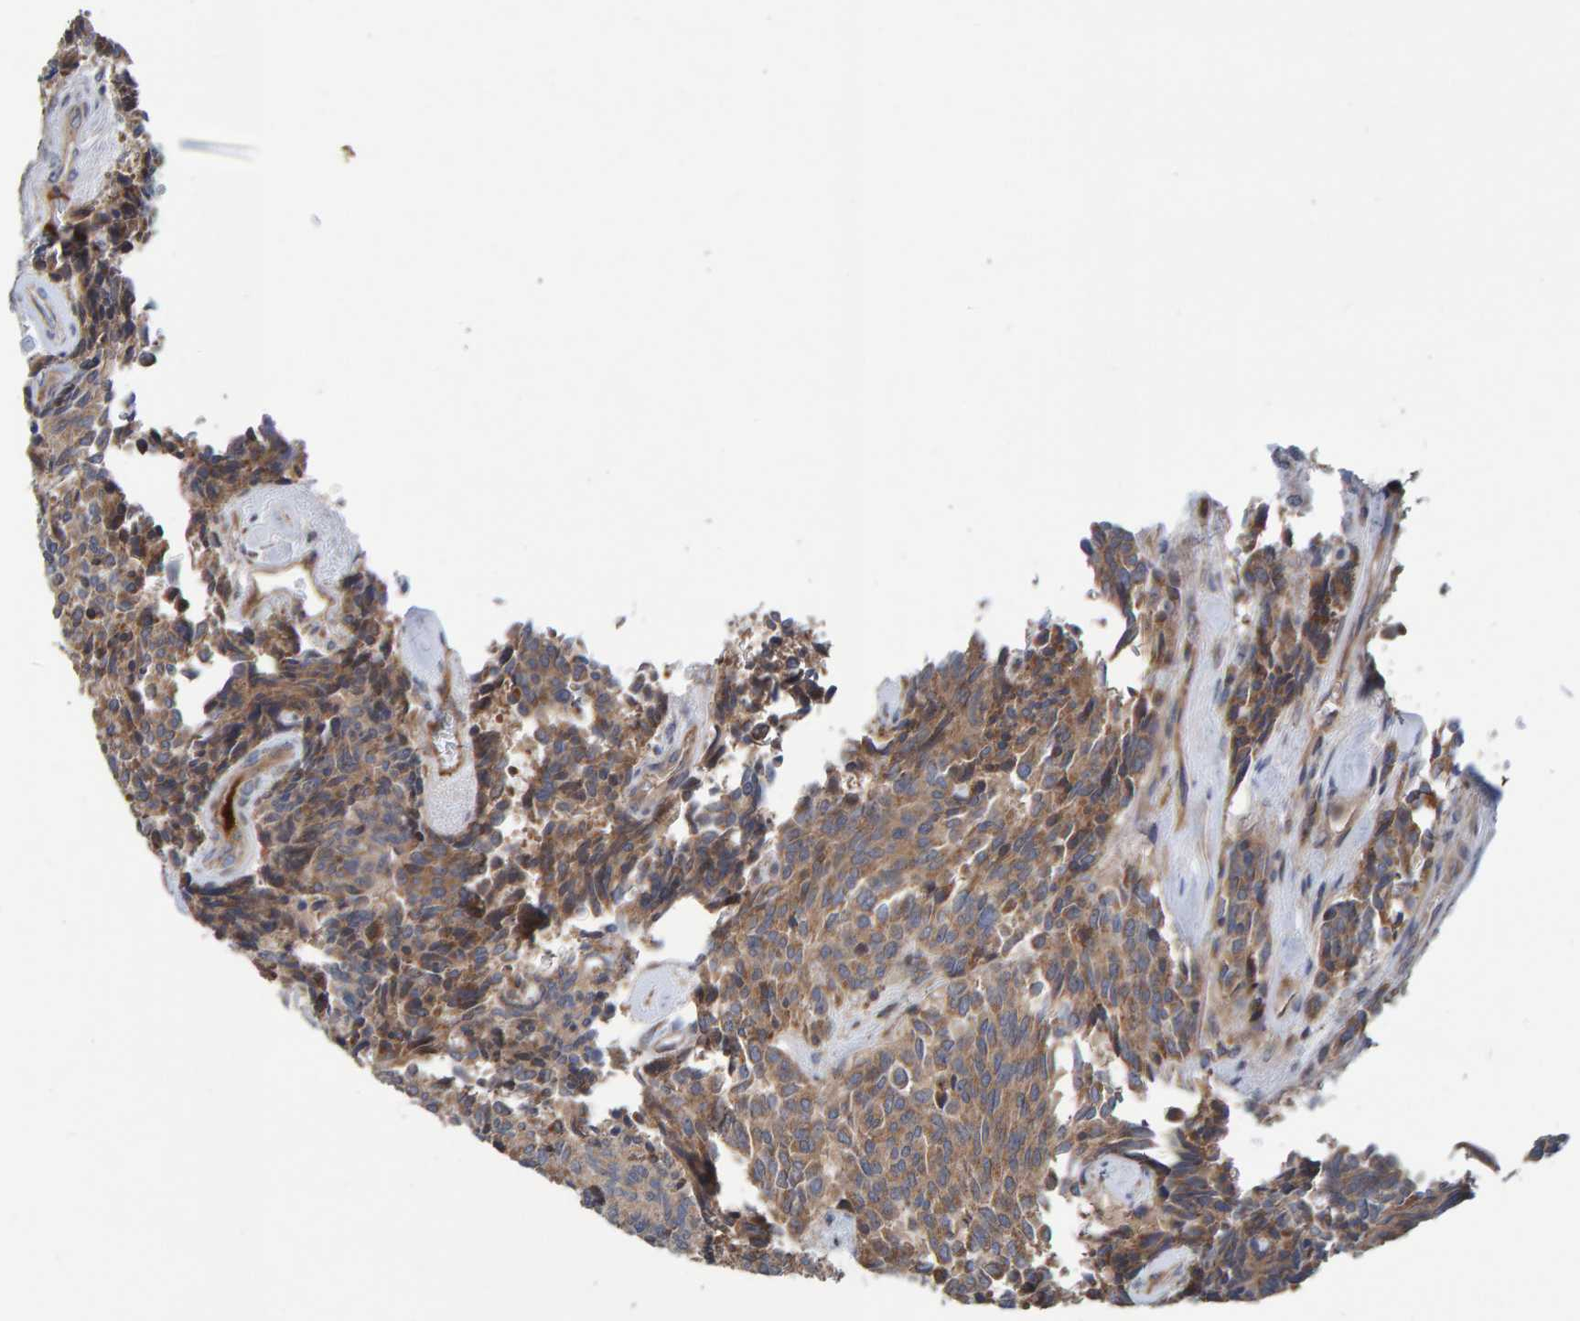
{"staining": {"intensity": "moderate", "quantity": ">75%", "location": "cytoplasmic/membranous"}, "tissue": "carcinoid", "cell_type": "Tumor cells", "image_type": "cancer", "snomed": [{"axis": "morphology", "description": "Carcinoid, malignant, NOS"}, {"axis": "topography", "description": "Pancreas"}], "caption": "A brown stain shows moderate cytoplasmic/membranous staining of a protein in human carcinoid (malignant) tumor cells.", "gene": "KIAA0753", "patient": {"sex": "female", "age": 54}}